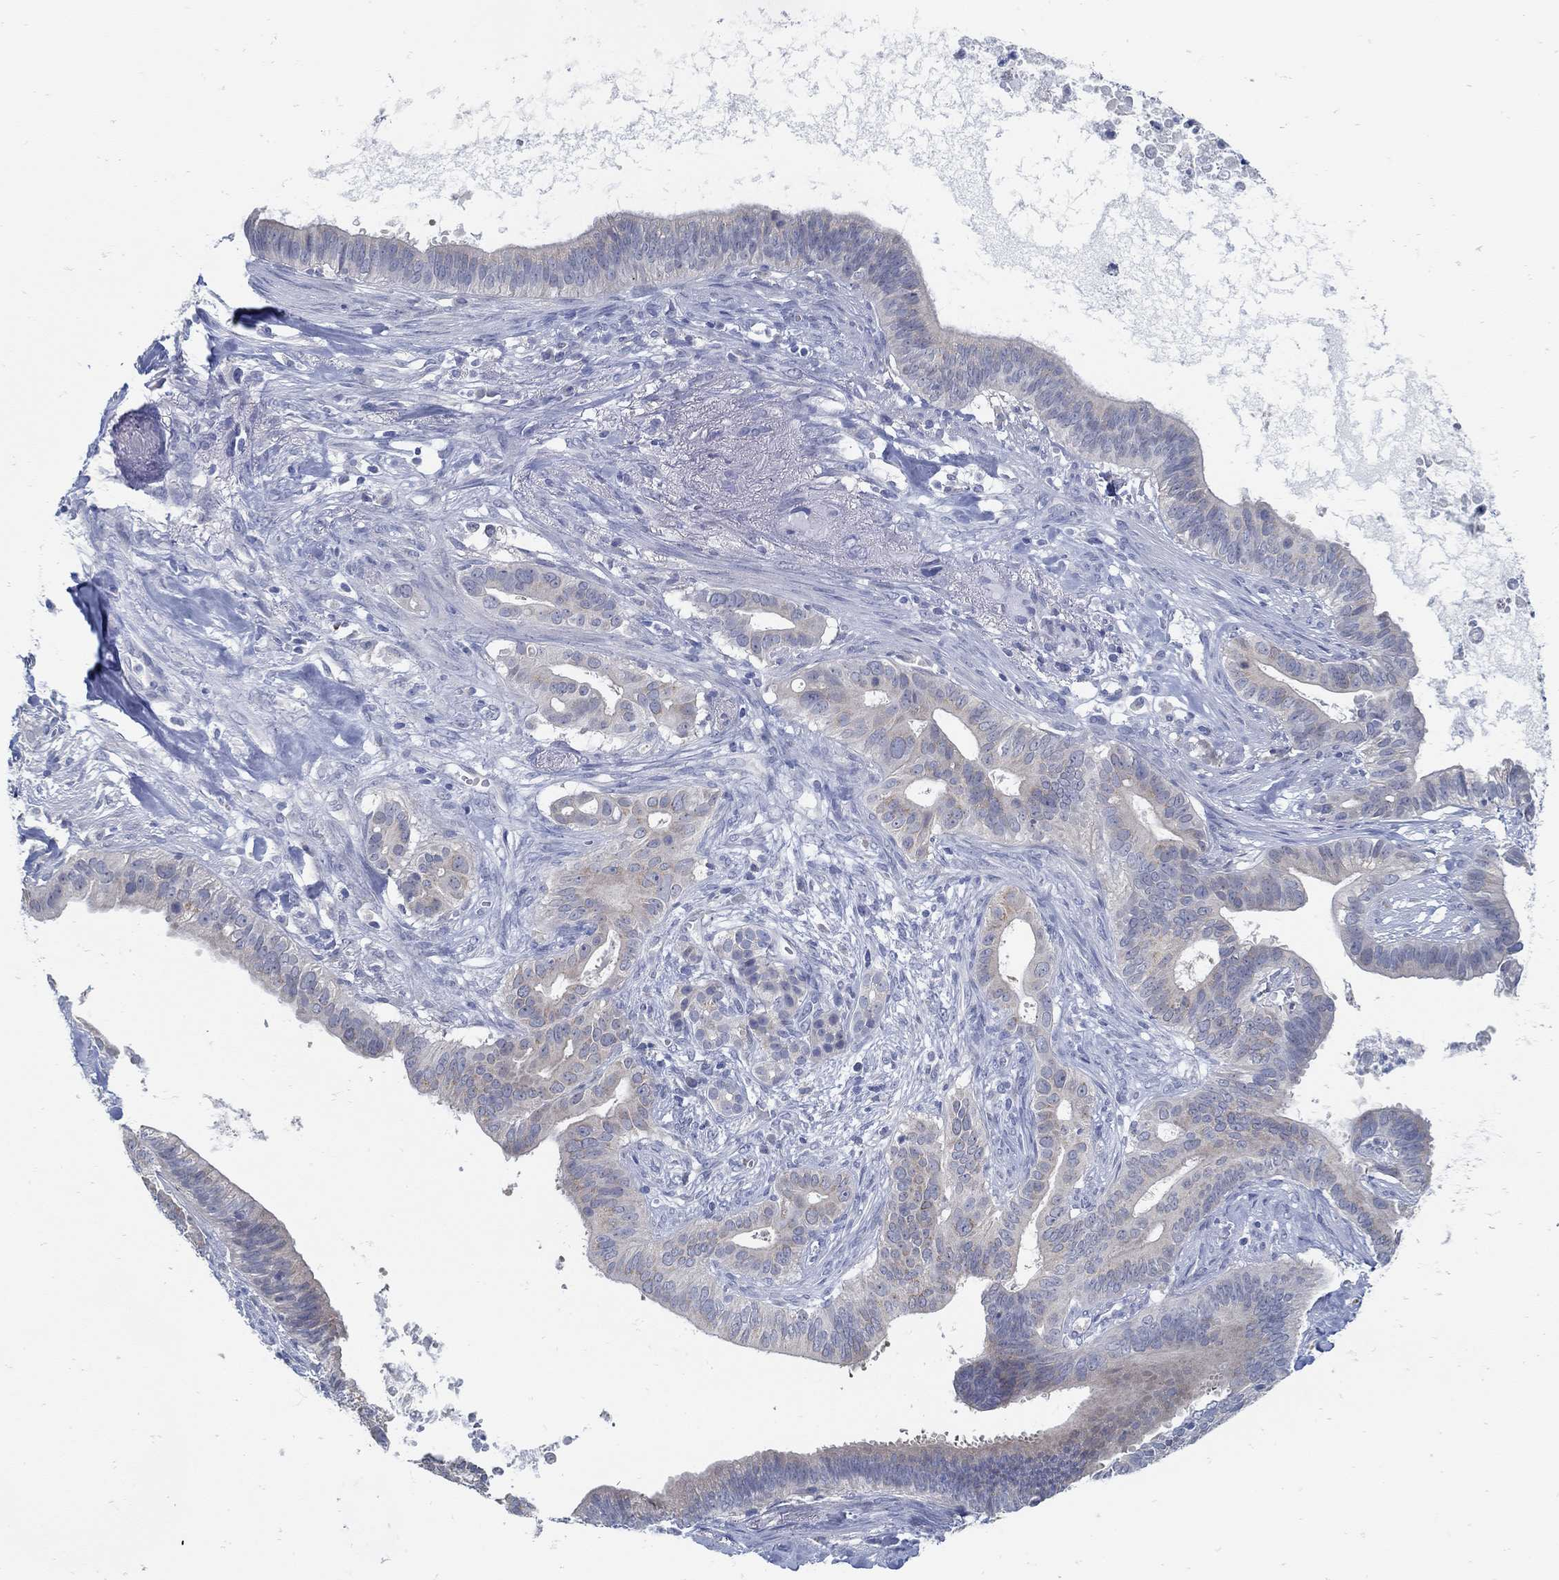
{"staining": {"intensity": "weak", "quantity": "25%-75%", "location": "cytoplasmic/membranous"}, "tissue": "pancreatic cancer", "cell_type": "Tumor cells", "image_type": "cancer", "snomed": [{"axis": "morphology", "description": "Adenocarcinoma, NOS"}, {"axis": "topography", "description": "Pancreas"}], "caption": "This is an image of immunohistochemistry staining of pancreatic adenocarcinoma, which shows weak staining in the cytoplasmic/membranous of tumor cells.", "gene": "ZFAND4", "patient": {"sex": "male", "age": 61}}